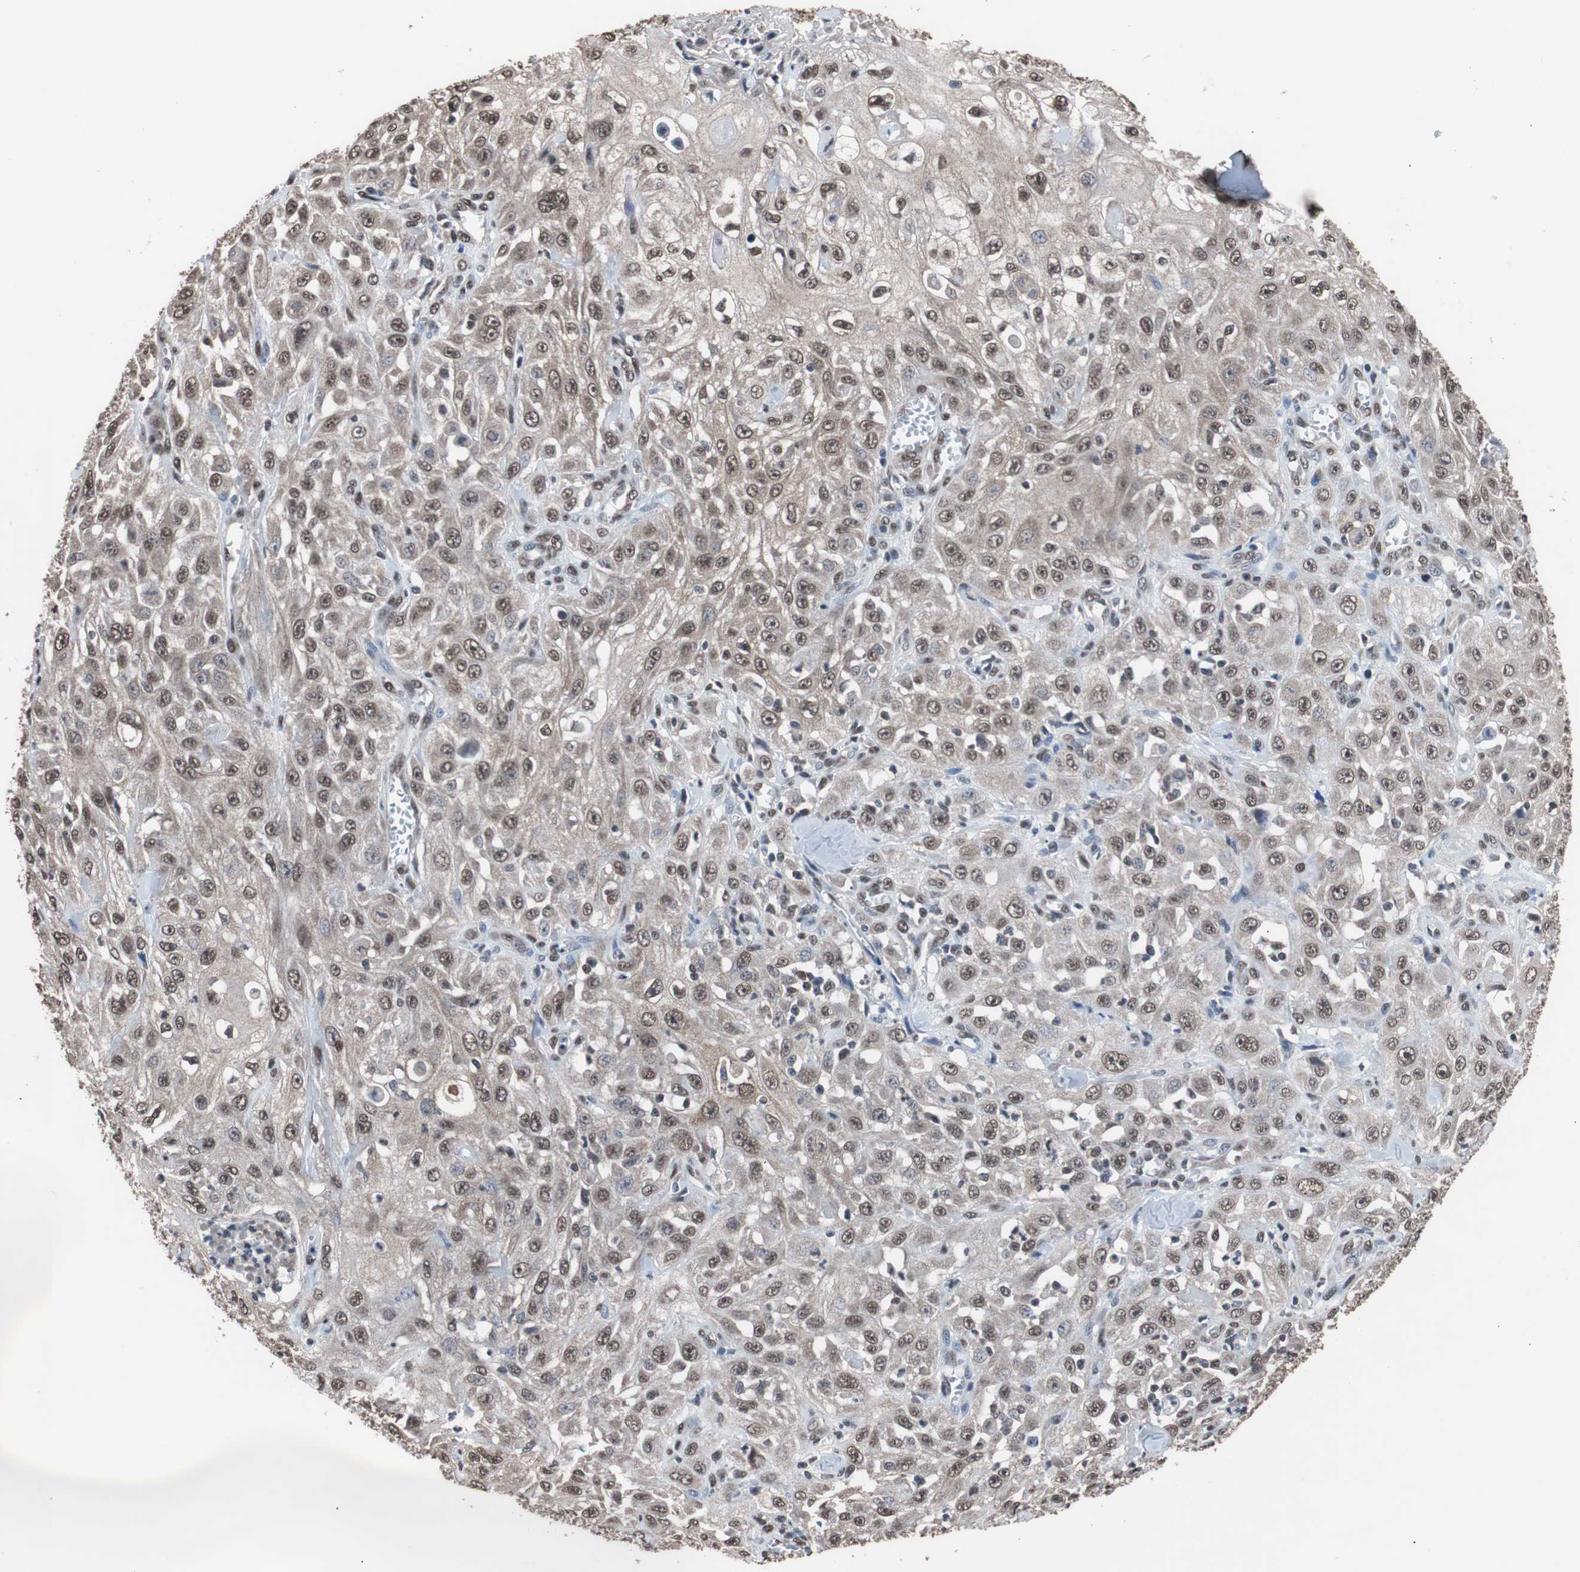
{"staining": {"intensity": "moderate", "quantity": ">75%", "location": "cytoplasmic/membranous,nuclear"}, "tissue": "skin cancer", "cell_type": "Tumor cells", "image_type": "cancer", "snomed": [{"axis": "morphology", "description": "Squamous cell carcinoma, NOS"}, {"axis": "morphology", "description": "Squamous cell carcinoma, metastatic, NOS"}, {"axis": "topography", "description": "Skin"}, {"axis": "topography", "description": "Lymph node"}], "caption": "Immunohistochemistry (IHC) (DAB (3,3'-diaminobenzidine)) staining of human skin cancer shows moderate cytoplasmic/membranous and nuclear protein staining in approximately >75% of tumor cells.", "gene": "MED27", "patient": {"sex": "male", "age": 75}}